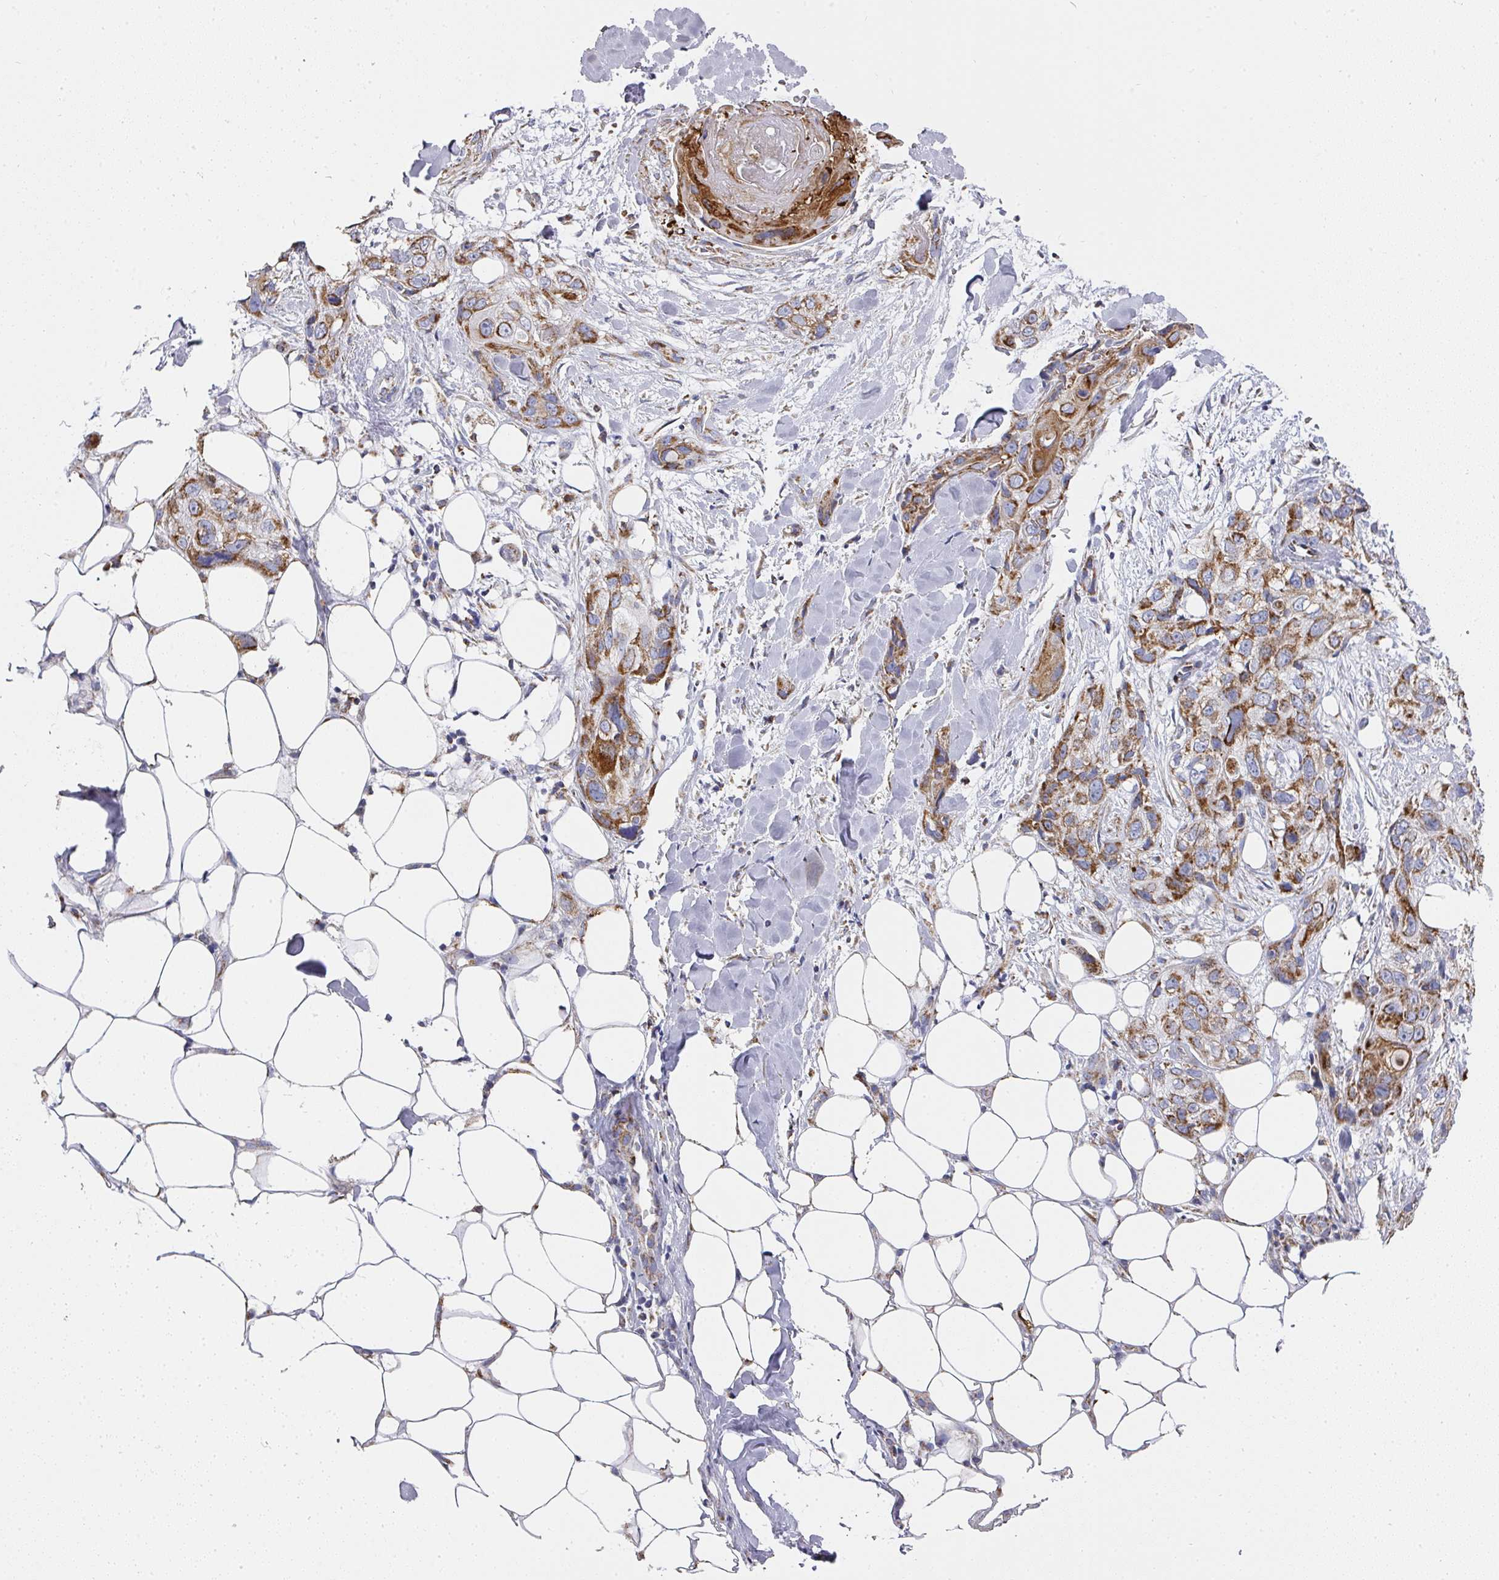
{"staining": {"intensity": "strong", "quantity": ">75%", "location": "cytoplasmic/membranous"}, "tissue": "skin cancer", "cell_type": "Tumor cells", "image_type": "cancer", "snomed": [{"axis": "morphology", "description": "Normal tissue, NOS"}, {"axis": "morphology", "description": "Squamous cell carcinoma, NOS"}, {"axis": "topography", "description": "Skin"}], "caption": "Skin cancer (squamous cell carcinoma) was stained to show a protein in brown. There is high levels of strong cytoplasmic/membranous positivity in about >75% of tumor cells.", "gene": "UQCRFS1", "patient": {"sex": "male", "age": 72}}